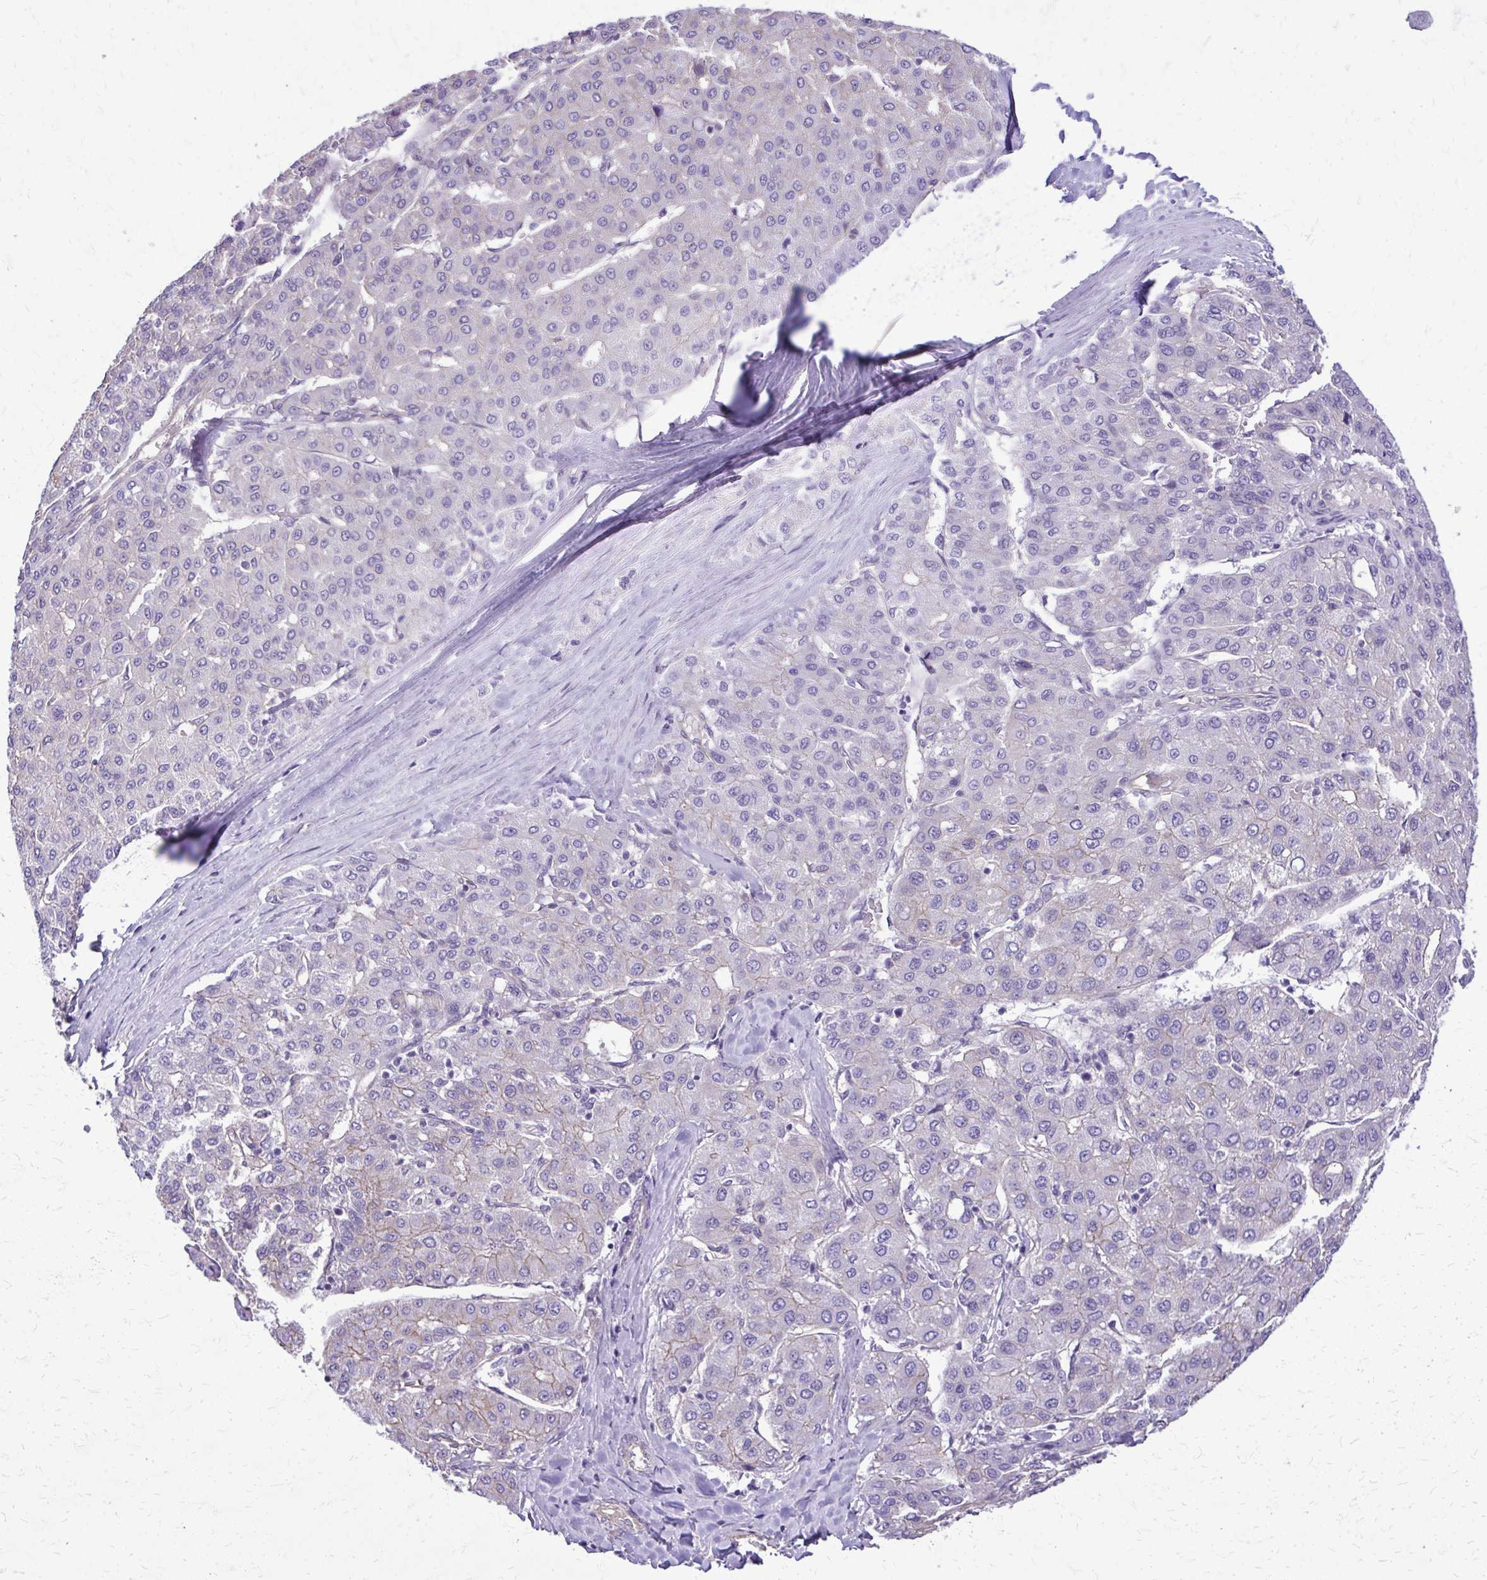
{"staining": {"intensity": "weak", "quantity": "<25%", "location": "cytoplasmic/membranous"}, "tissue": "liver cancer", "cell_type": "Tumor cells", "image_type": "cancer", "snomed": [{"axis": "morphology", "description": "Carcinoma, Hepatocellular, NOS"}, {"axis": "topography", "description": "Liver"}], "caption": "High magnification brightfield microscopy of liver hepatocellular carcinoma stained with DAB (3,3'-diaminobenzidine) (brown) and counterstained with hematoxylin (blue): tumor cells show no significant expression.", "gene": "RUNDC3B", "patient": {"sex": "male", "age": 65}}